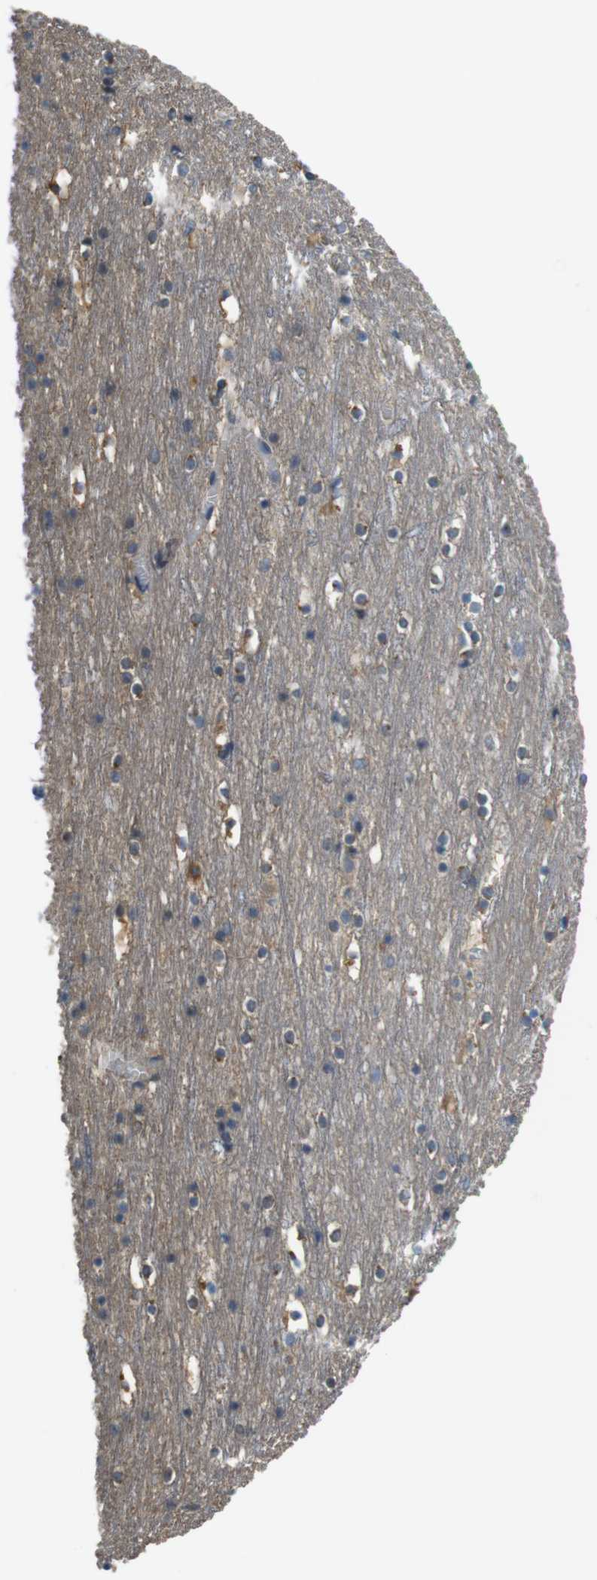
{"staining": {"intensity": "weak", "quantity": "25%-75%", "location": "cytoplasmic/membranous"}, "tissue": "cerebral cortex", "cell_type": "Endothelial cells", "image_type": "normal", "snomed": [{"axis": "morphology", "description": "Normal tissue, NOS"}, {"axis": "topography", "description": "Cerebral cortex"}], "caption": "Immunohistochemistry histopathology image of normal cerebral cortex: cerebral cortex stained using IHC exhibits low levels of weak protein expression localized specifically in the cytoplasmic/membranous of endothelial cells, appearing as a cytoplasmic/membranous brown color.", "gene": "RAB6A", "patient": {"sex": "male", "age": 45}}